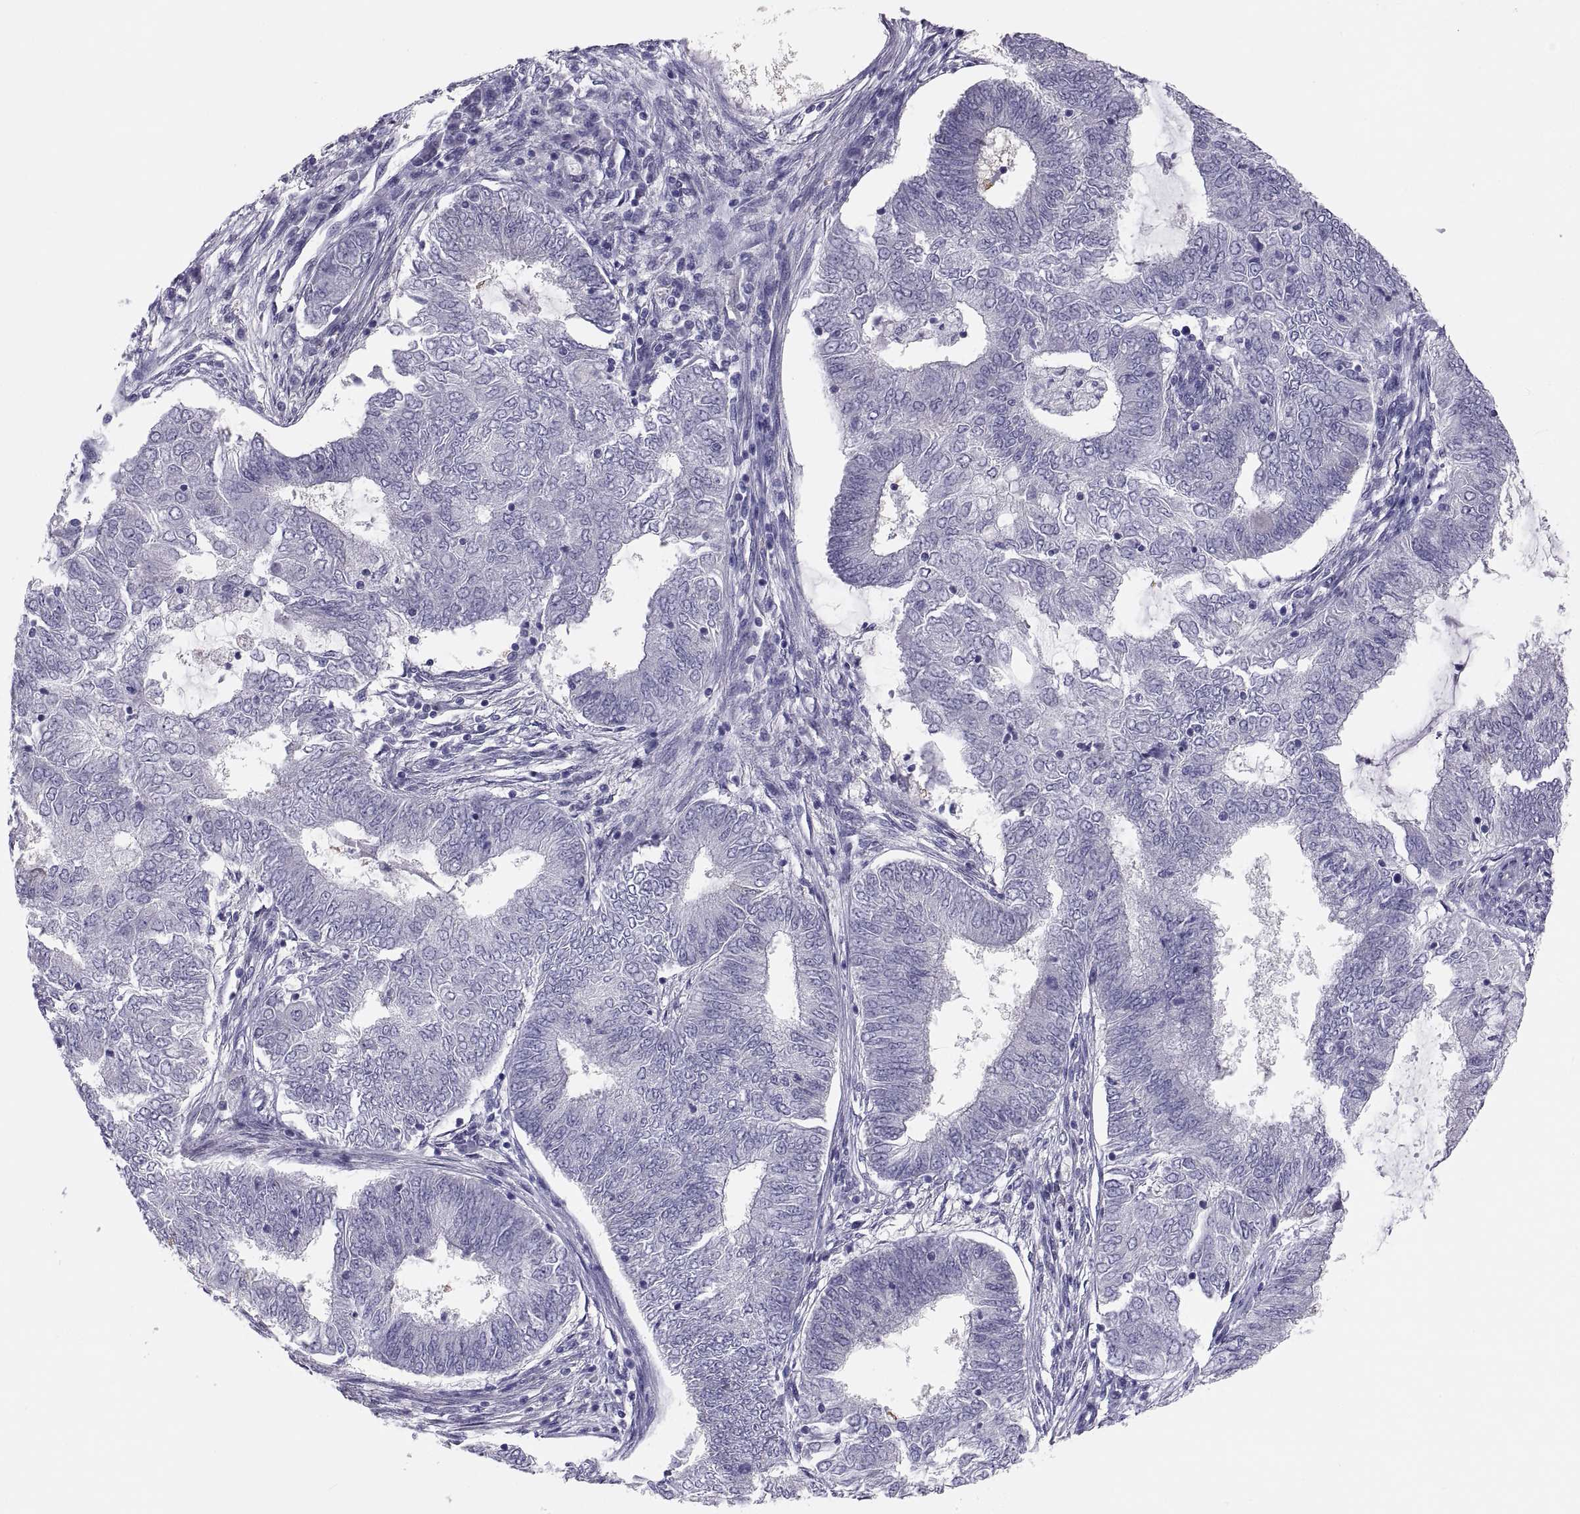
{"staining": {"intensity": "negative", "quantity": "none", "location": "none"}, "tissue": "endometrial cancer", "cell_type": "Tumor cells", "image_type": "cancer", "snomed": [{"axis": "morphology", "description": "Adenocarcinoma, NOS"}, {"axis": "topography", "description": "Endometrium"}], "caption": "A micrograph of human endometrial cancer is negative for staining in tumor cells.", "gene": "STRC", "patient": {"sex": "female", "age": 62}}